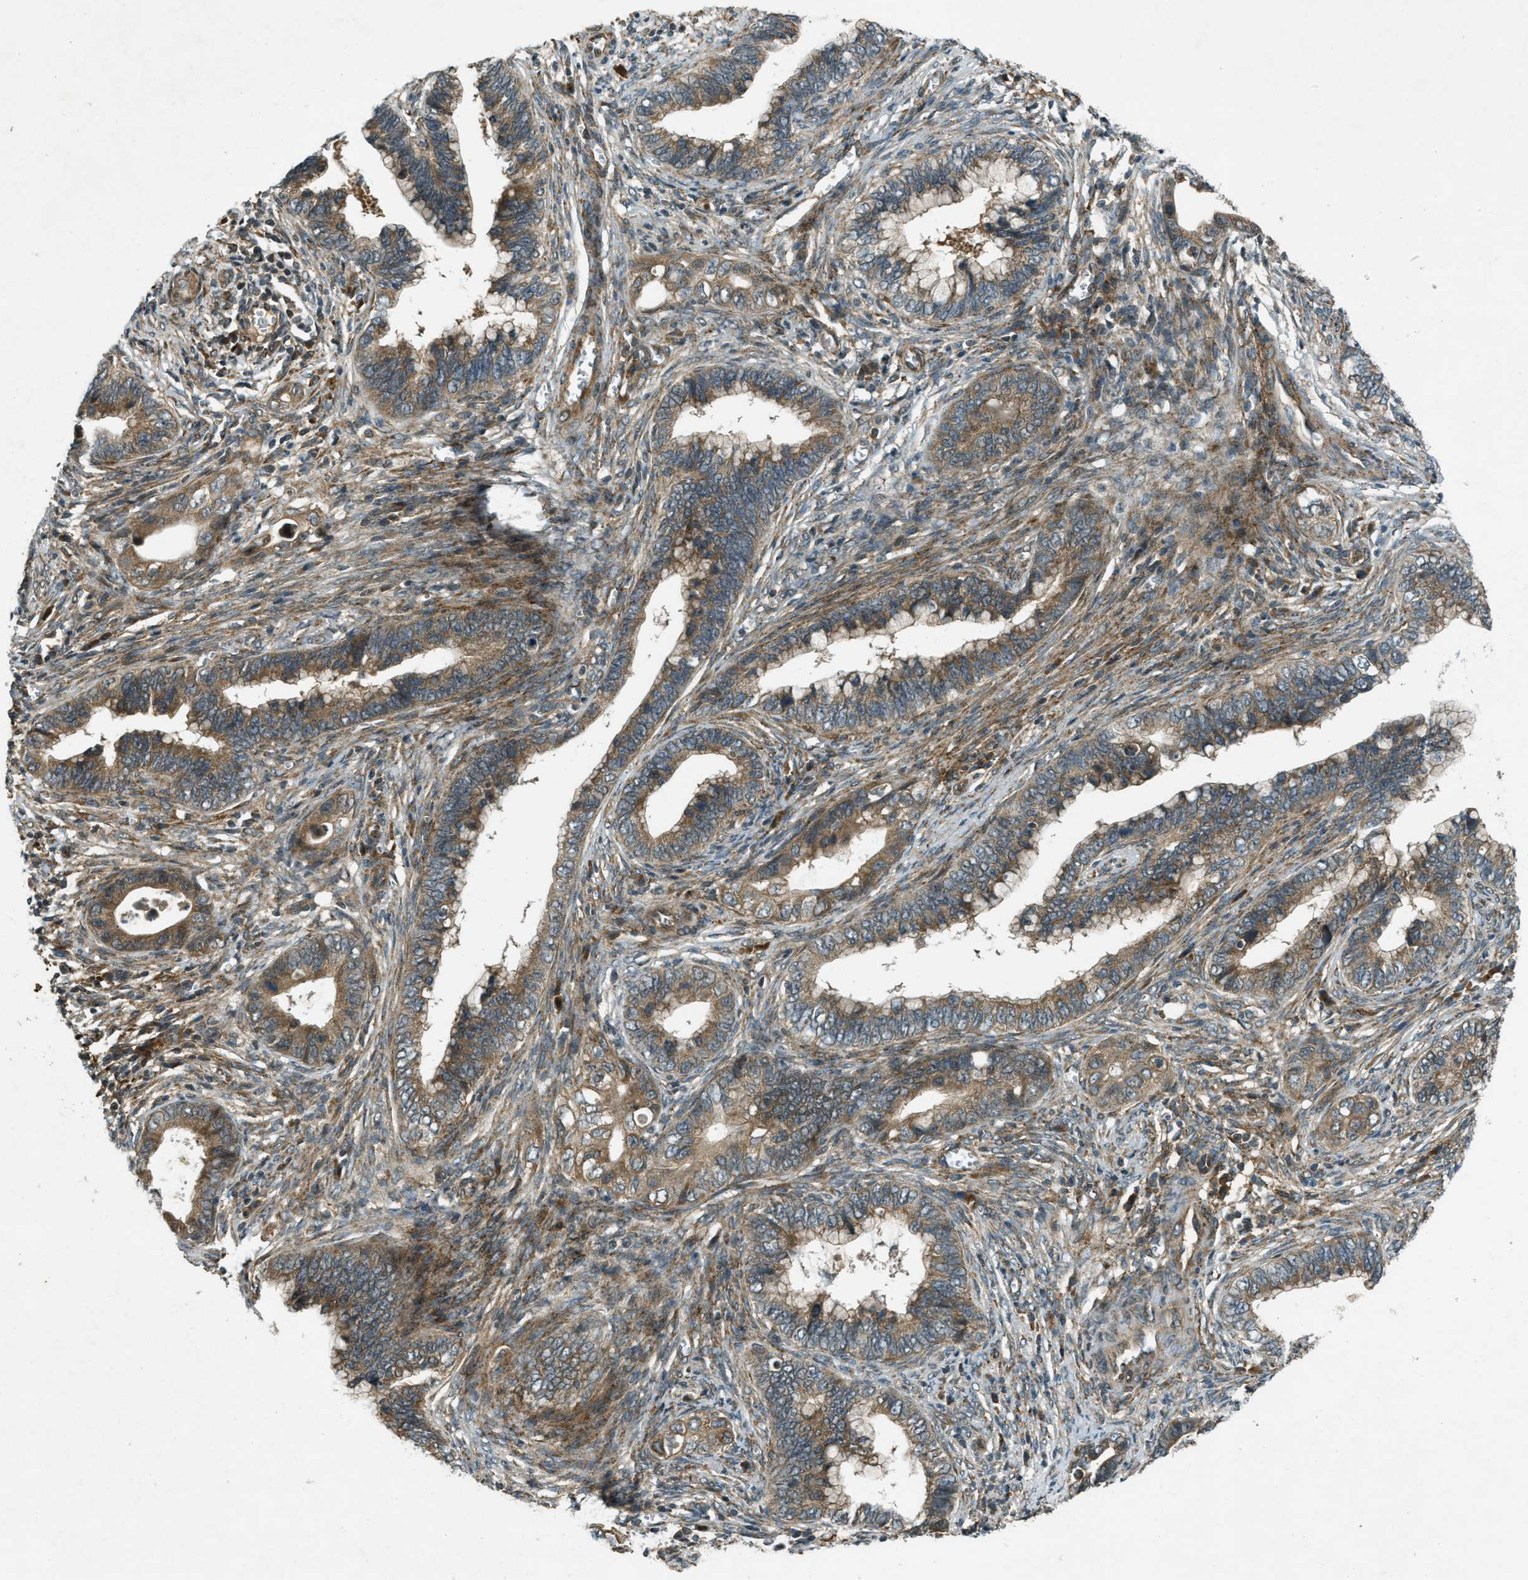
{"staining": {"intensity": "moderate", "quantity": ">75%", "location": "cytoplasmic/membranous"}, "tissue": "cervical cancer", "cell_type": "Tumor cells", "image_type": "cancer", "snomed": [{"axis": "morphology", "description": "Adenocarcinoma, NOS"}, {"axis": "topography", "description": "Cervix"}], "caption": "Brown immunohistochemical staining in adenocarcinoma (cervical) displays moderate cytoplasmic/membranous staining in approximately >75% of tumor cells.", "gene": "EIF2AK3", "patient": {"sex": "female", "age": 44}}